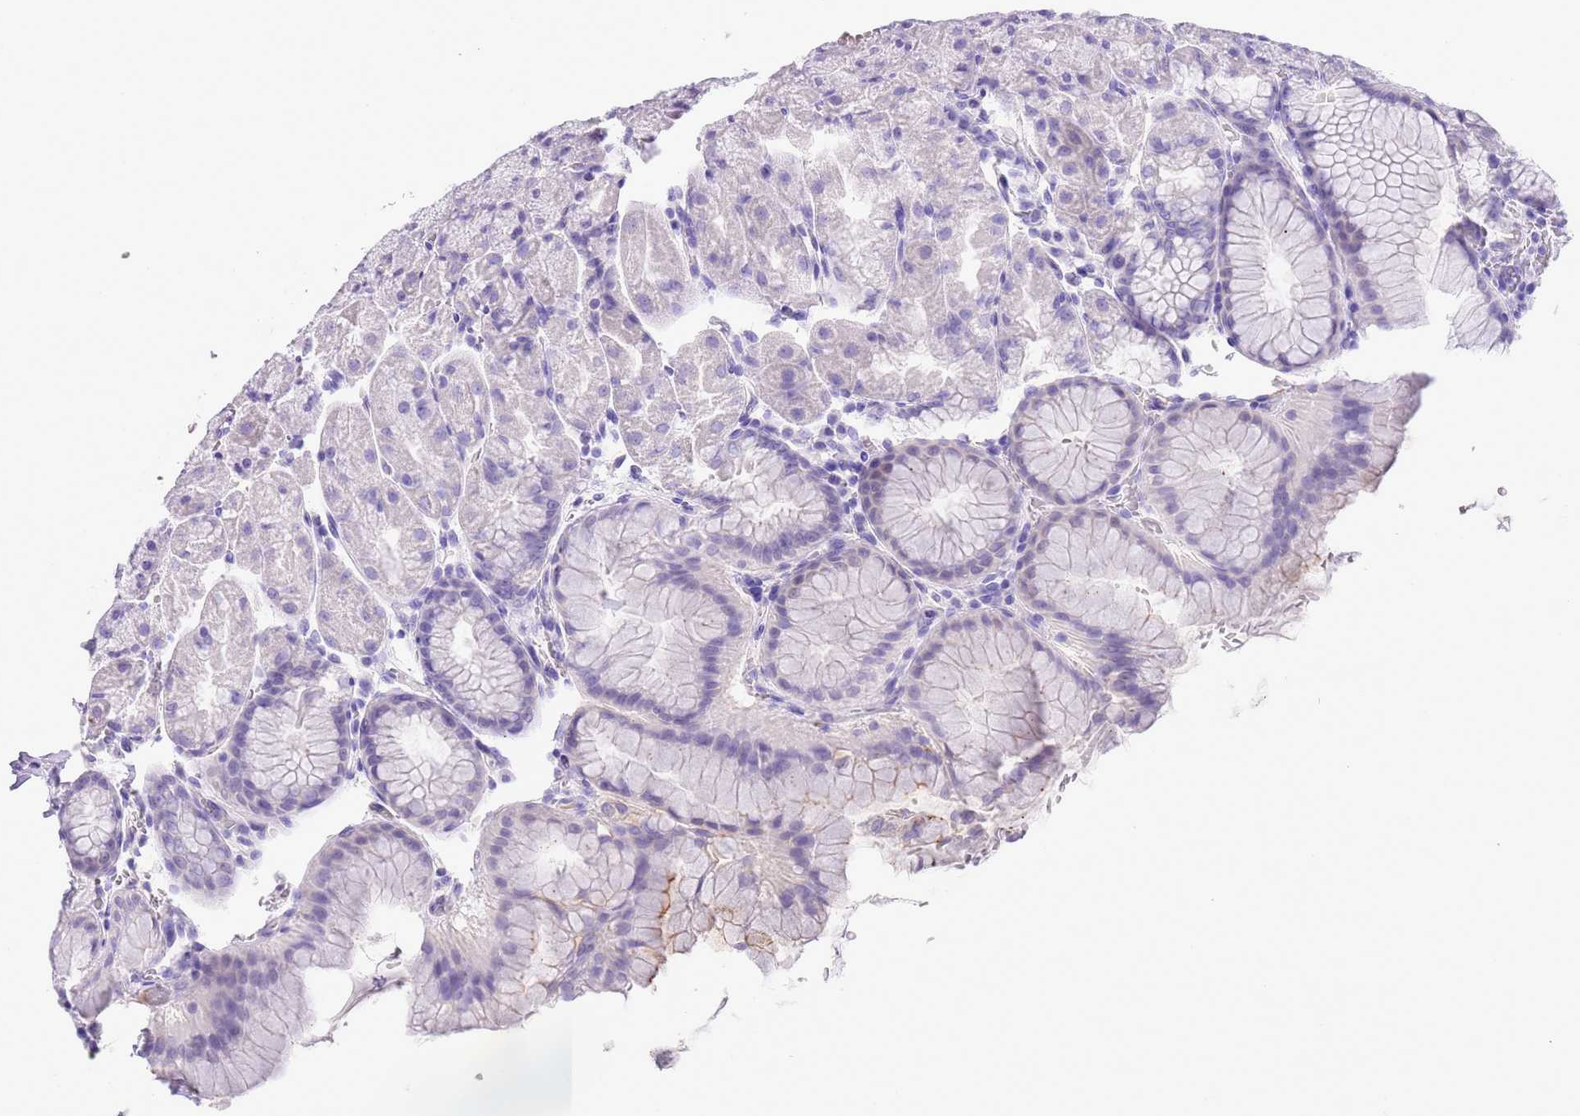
{"staining": {"intensity": "negative", "quantity": "none", "location": "none"}, "tissue": "stomach", "cell_type": "Glandular cells", "image_type": "normal", "snomed": [{"axis": "morphology", "description": "Normal tissue, NOS"}, {"axis": "topography", "description": "Stomach, upper"}, {"axis": "topography", "description": "Stomach, lower"}], "caption": "Immunohistochemical staining of benign stomach displays no significant staining in glandular cells.", "gene": "TBC1D10B", "patient": {"sex": "male", "age": 67}}